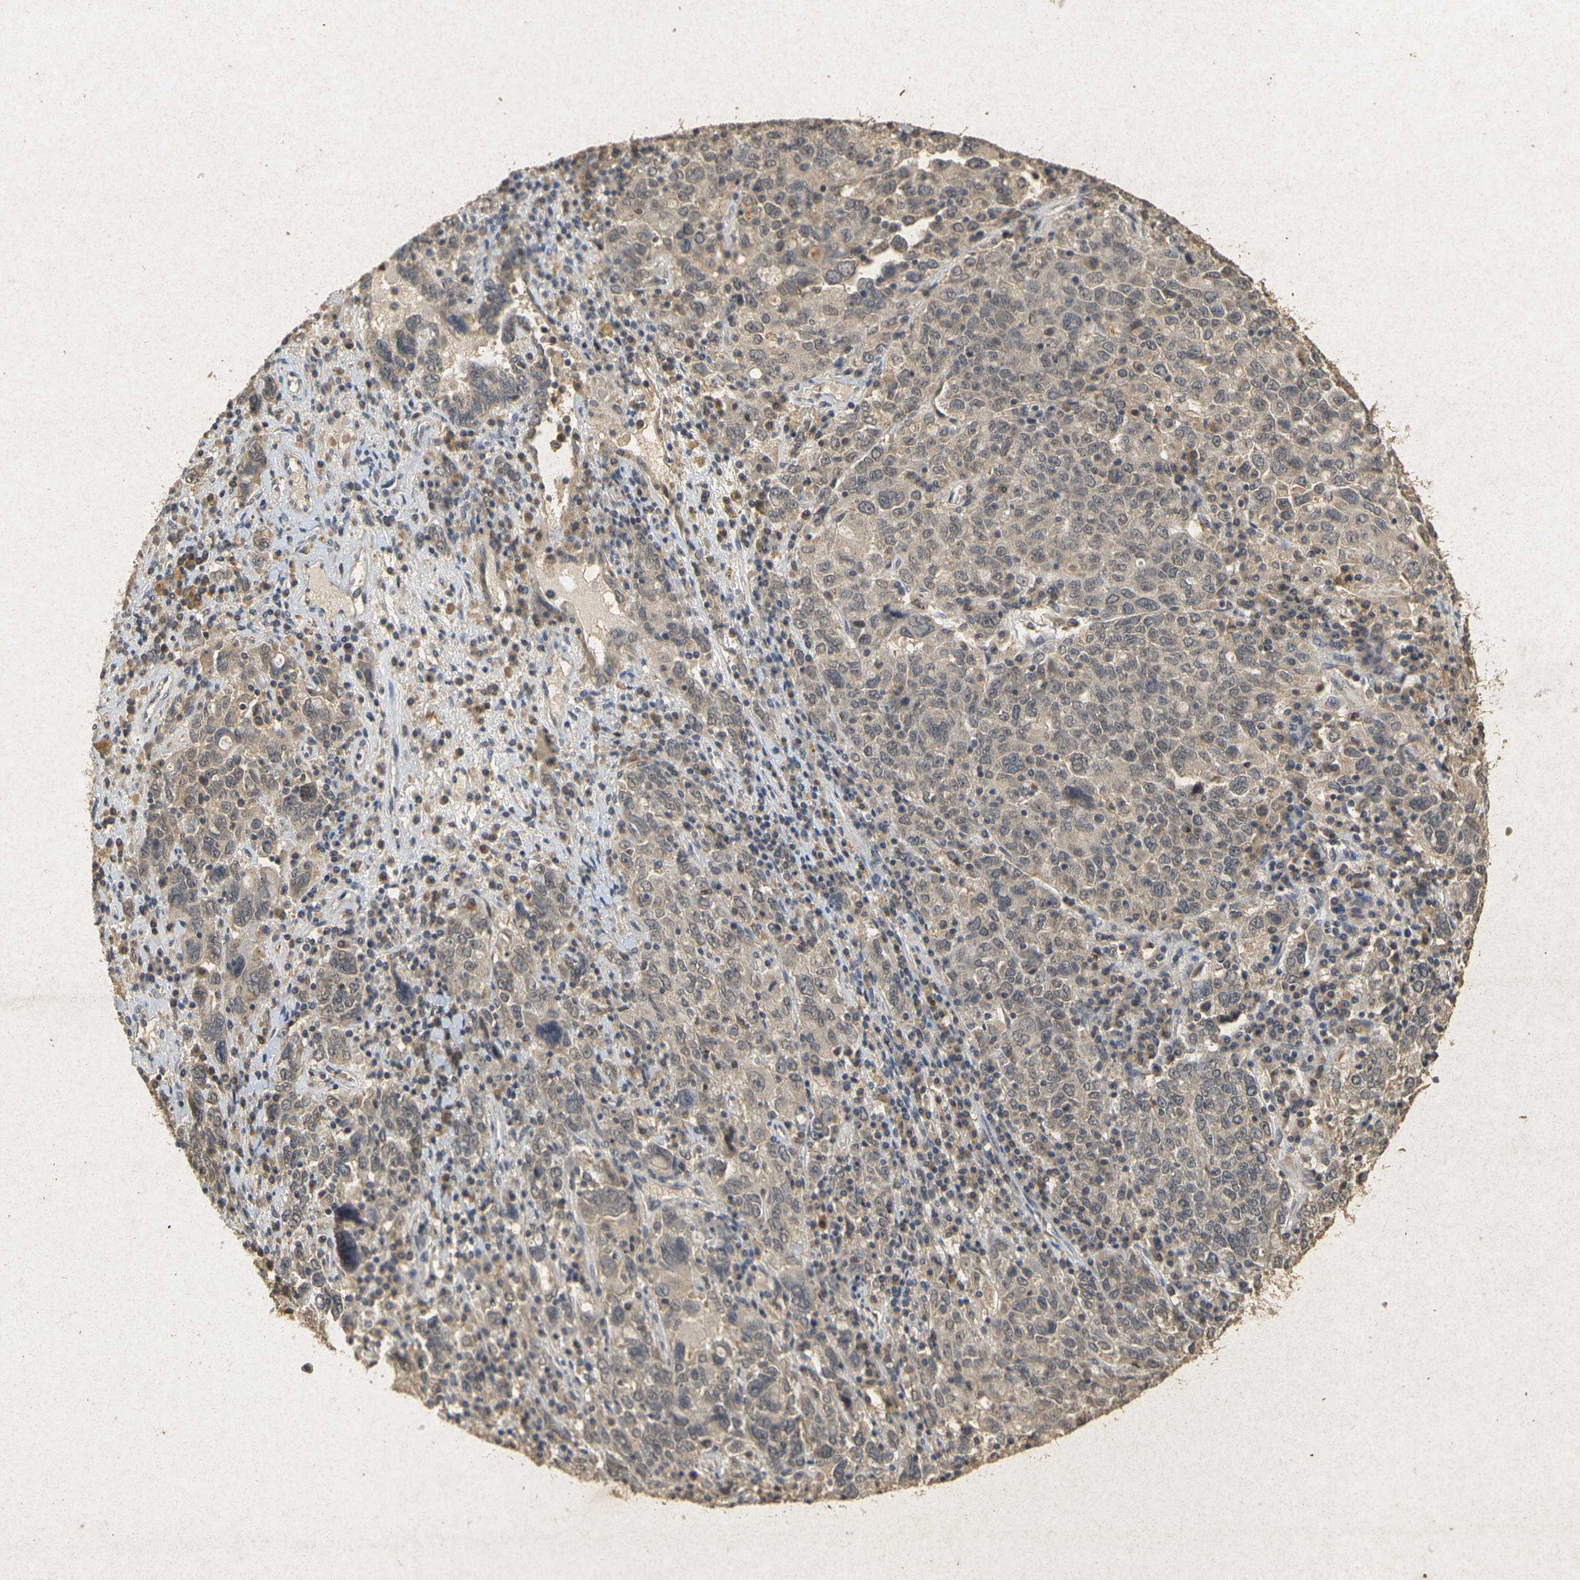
{"staining": {"intensity": "weak", "quantity": ">75%", "location": "cytoplasmic/membranous"}, "tissue": "ovarian cancer", "cell_type": "Tumor cells", "image_type": "cancer", "snomed": [{"axis": "morphology", "description": "Carcinoma, endometroid"}, {"axis": "topography", "description": "Ovary"}], "caption": "IHC micrograph of human ovarian cancer (endometroid carcinoma) stained for a protein (brown), which demonstrates low levels of weak cytoplasmic/membranous expression in approximately >75% of tumor cells.", "gene": "ERN1", "patient": {"sex": "female", "age": 62}}